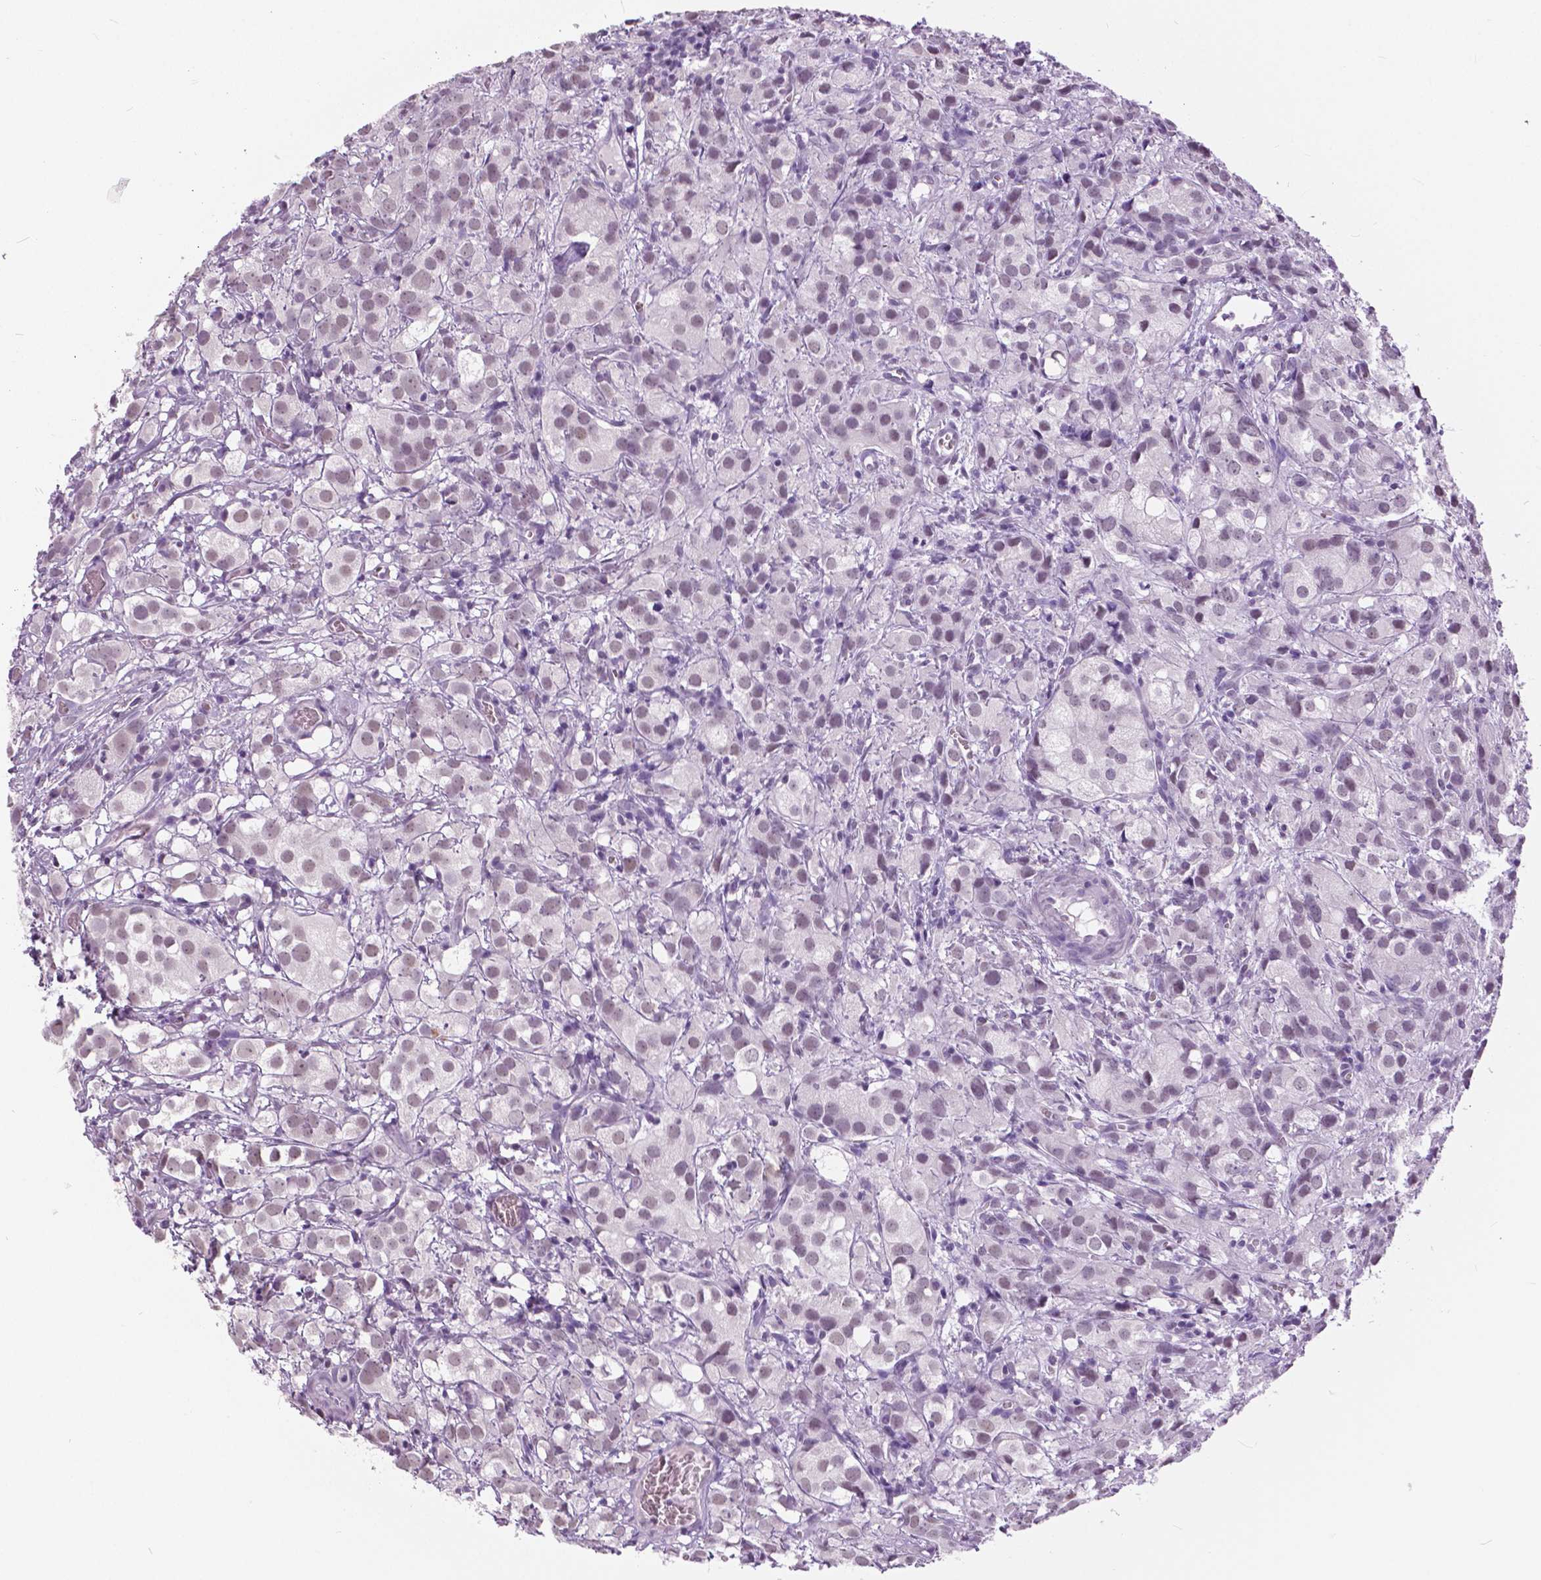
{"staining": {"intensity": "weak", "quantity": "<25%", "location": "nuclear"}, "tissue": "prostate cancer", "cell_type": "Tumor cells", "image_type": "cancer", "snomed": [{"axis": "morphology", "description": "Adenocarcinoma, High grade"}, {"axis": "topography", "description": "Prostate"}], "caption": "DAB immunohistochemical staining of prostate cancer displays no significant positivity in tumor cells. The staining was performed using DAB to visualize the protein expression in brown, while the nuclei were stained in blue with hematoxylin (Magnification: 20x).", "gene": "MYOM1", "patient": {"sex": "male", "age": 86}}